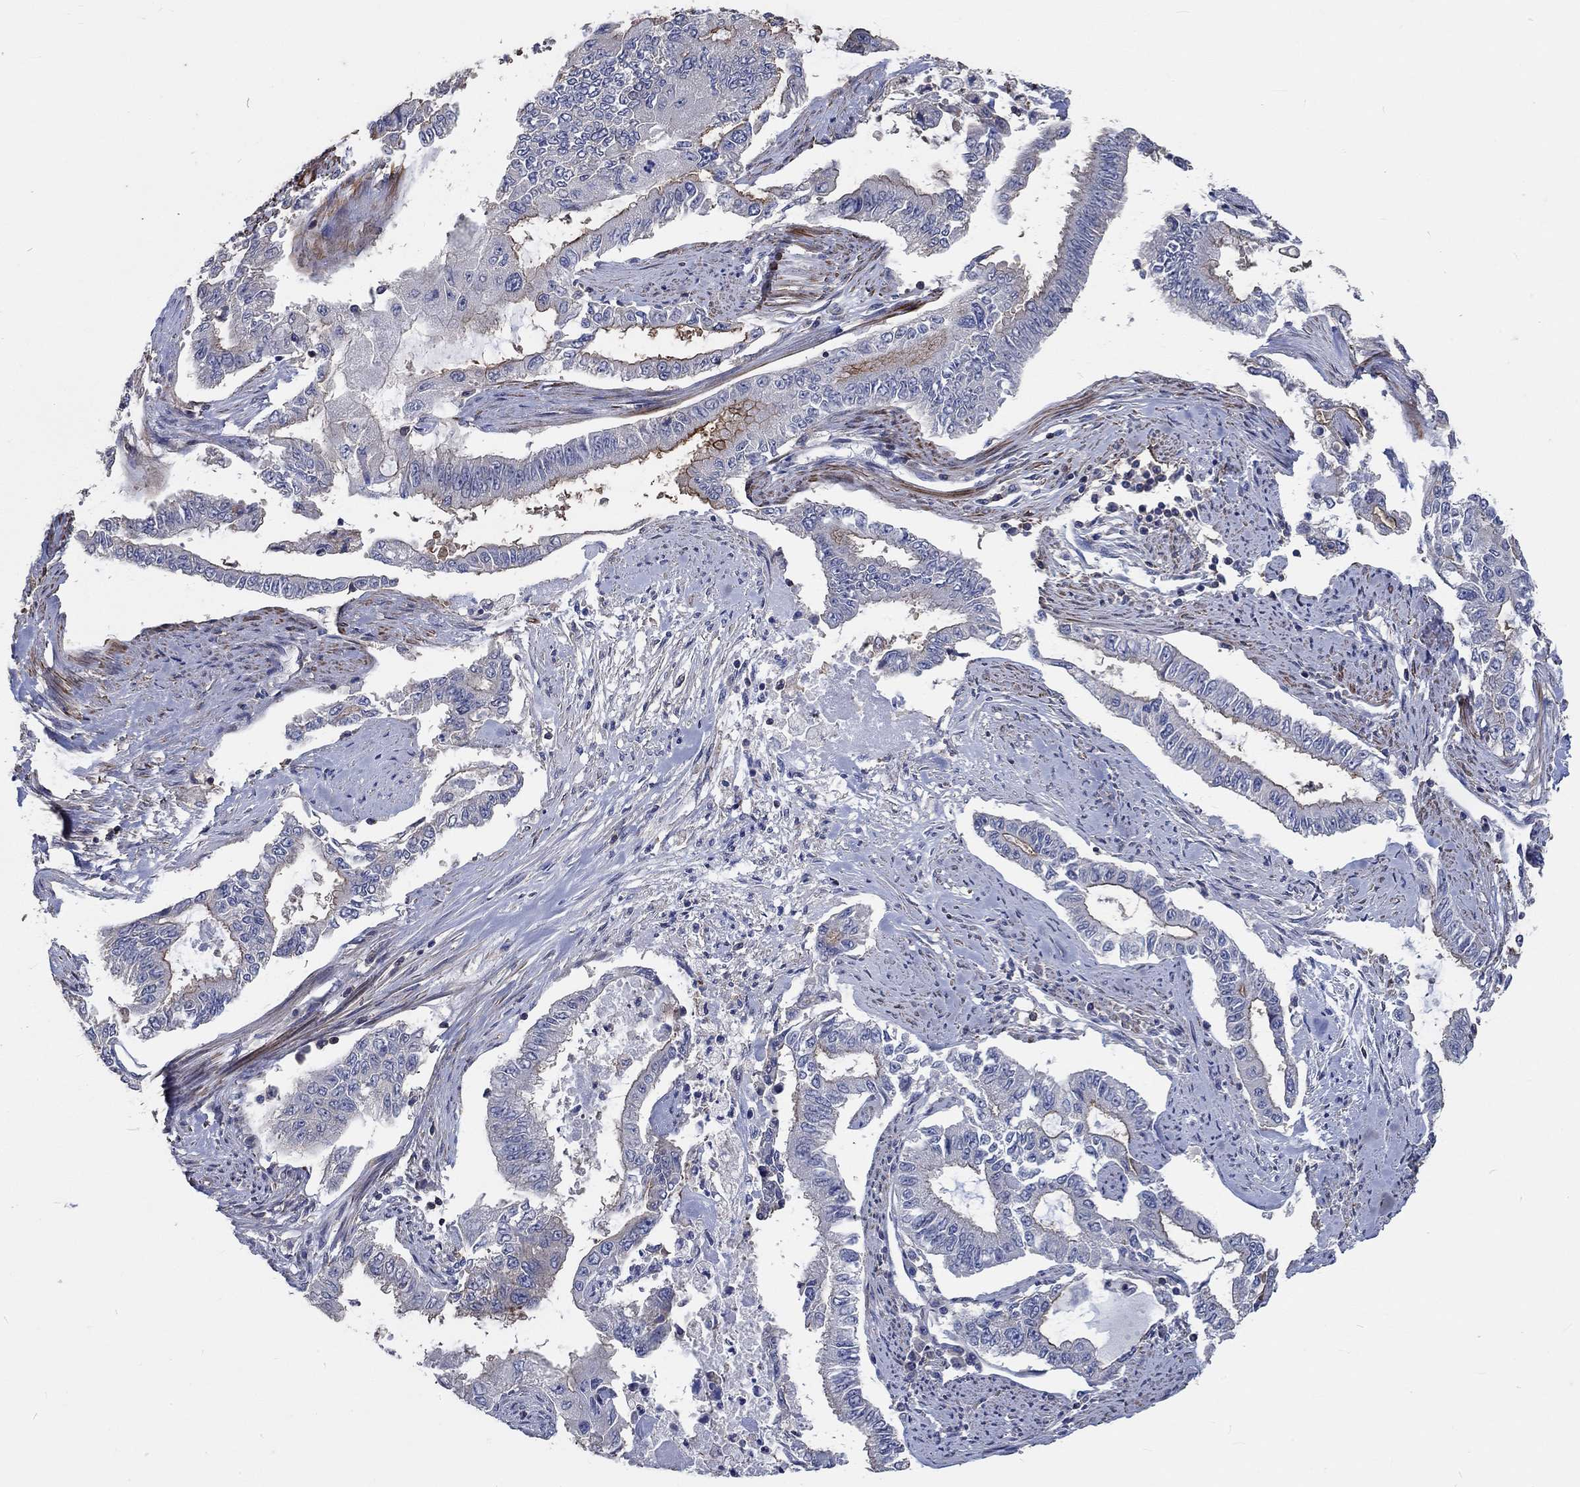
{"staining": {"intensity": "moderate", "quantity": "<25%", "location": "cytoplasmic/membranous"}, "tissue": "endometrial cancer", "cell_type": "Tumor cells", "image_type": "cancer", "snomed": [{"axis": "morphology", "description": "Adenocarcinoma, NOS"}, {"axis": "topography", "description": "Uterus"}], "caption": "This photomicrograph displays IHC staining of endometrial adenocarcinoma, with low moderate cytoplasmic/membranous positivity in approximately <25% of tumor cells.", "gene": "TNFAIP8L3", "patient": {"sex": "female", "age": 59}}